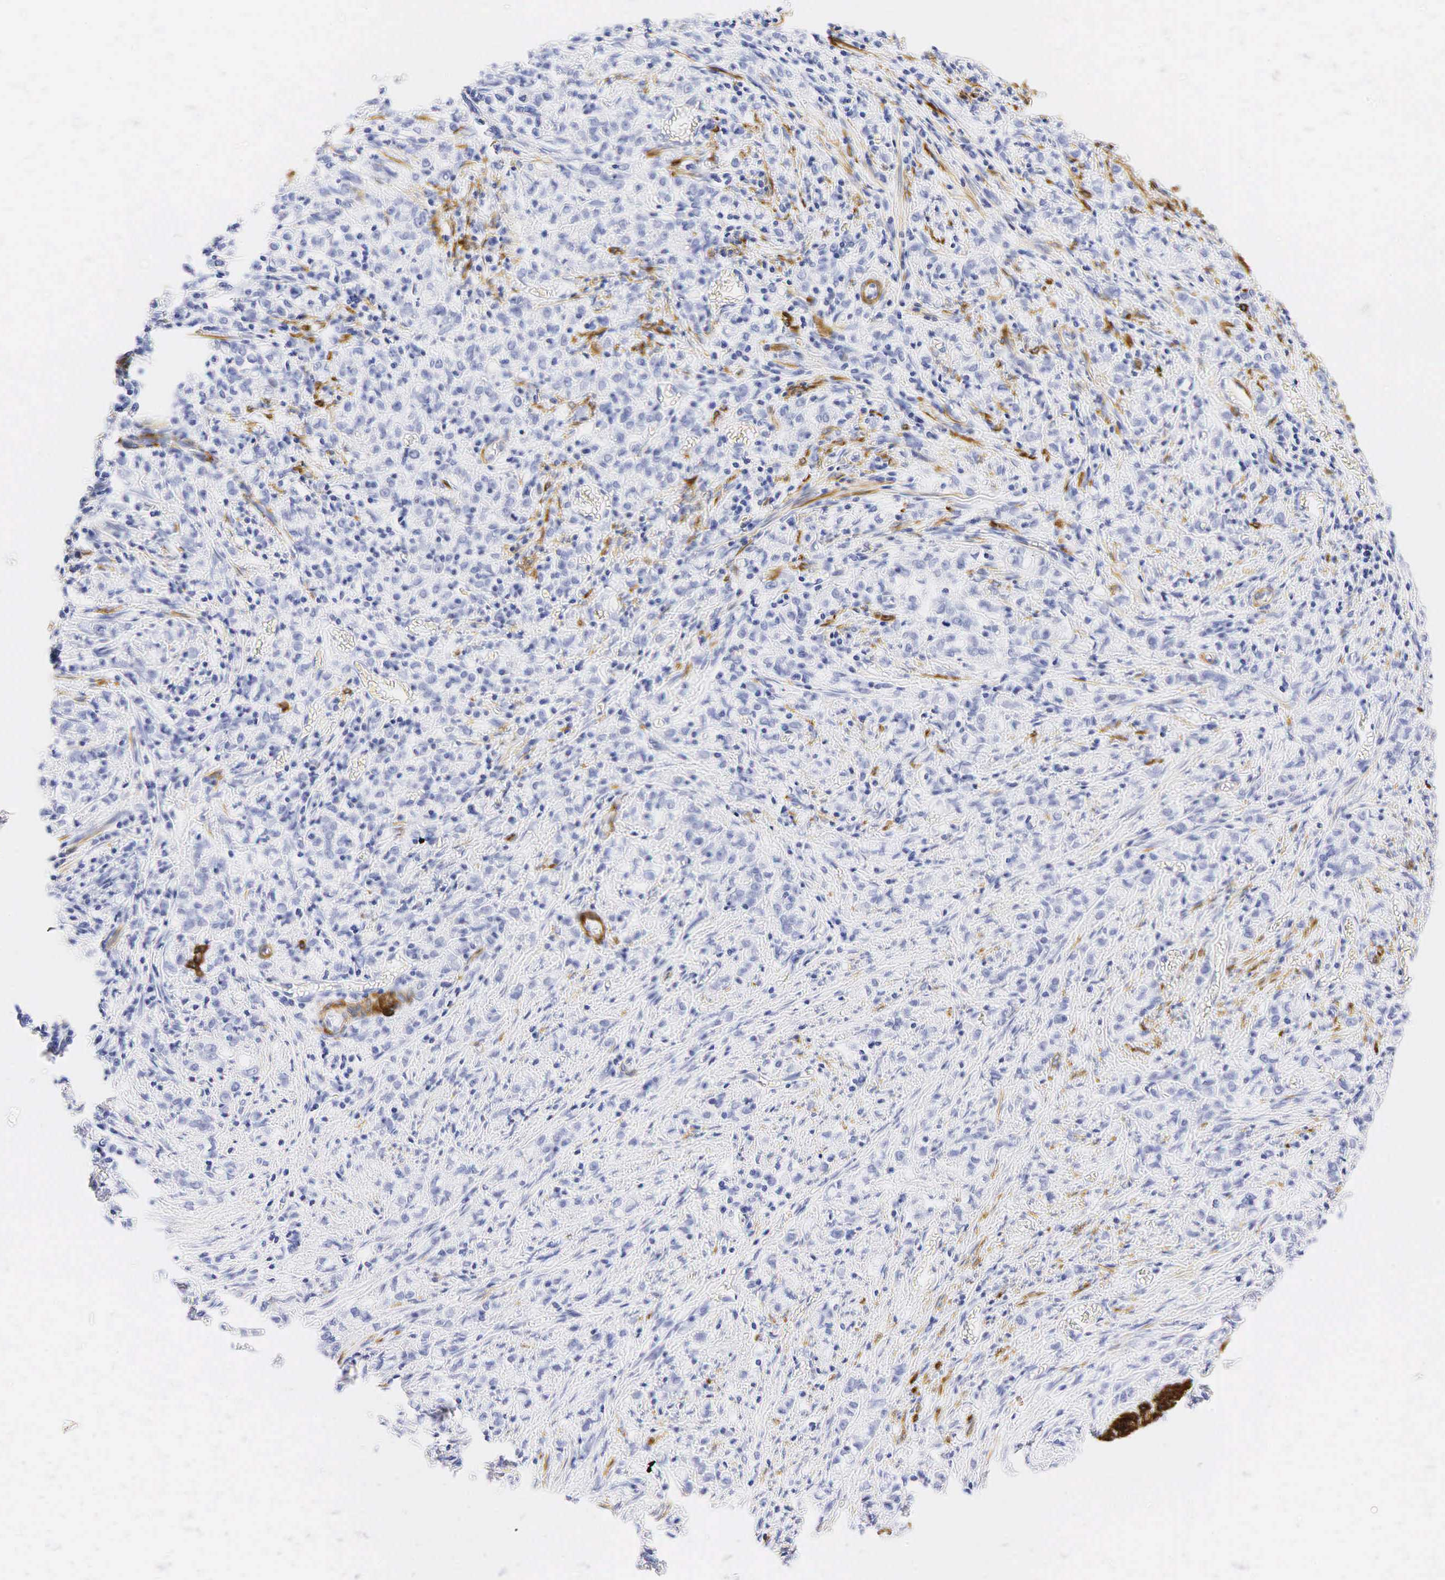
{"staining": {"intensity": "negative", "quantity": "none", "location": "none"}, "tissue": "stomach cancer", "cell_type": "Tumor cells", "image_type": "cancer", "snomed": [{"axis": "morphology", "description": "Adenocarcinoma, NOS"}, {"axis": "topography", "description": "Stomach"}], "caption": "A micrograph of human stomach cancer (adenocarcinoma) is negative for staining in tumor cells.", "gene": "CALD1", "patient": {"sex": "male", "age": 72}}